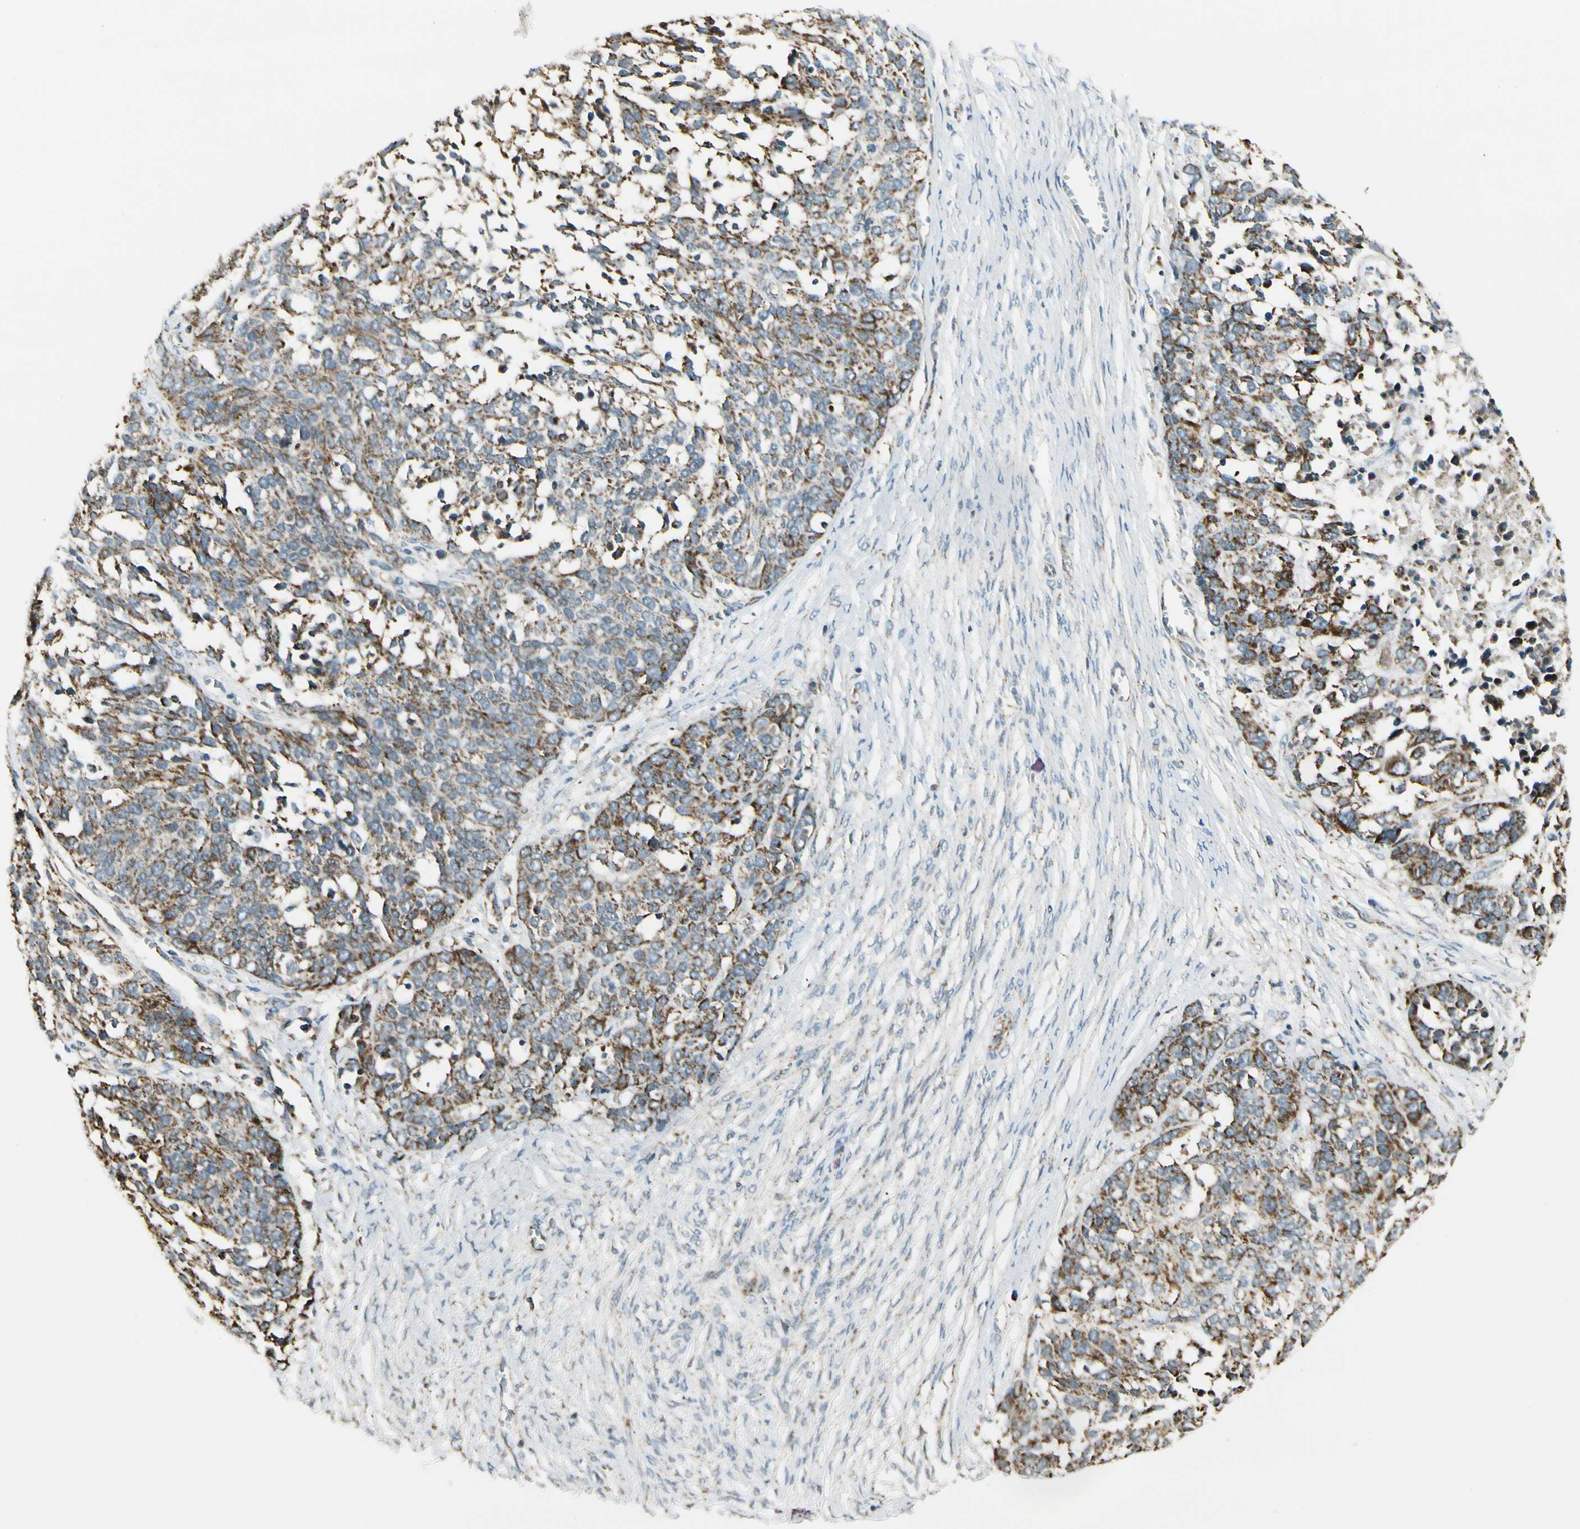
{"staining": {"intensity": "moderate", "quantity": ">75%", "location": "cytoplasmic/membranous"}, "tissue": "ovarian cancer", "cell_type": "Tumor cells", "image_type": "cancer", "snomed": [{"axis": "morphology", "description": "Cystadenocarcinoma, serous, NOS"}, {"axis": "topography", "description": "Ovary"}], "caption": "The immunohistochemical stain labels moderate cytoplasmic/membranous staining in tumor cells of ovarian serous cystadenocarcinoma tissue.", "gene": "EPHB3", "patient": {"sex": "female", "age": 44}}